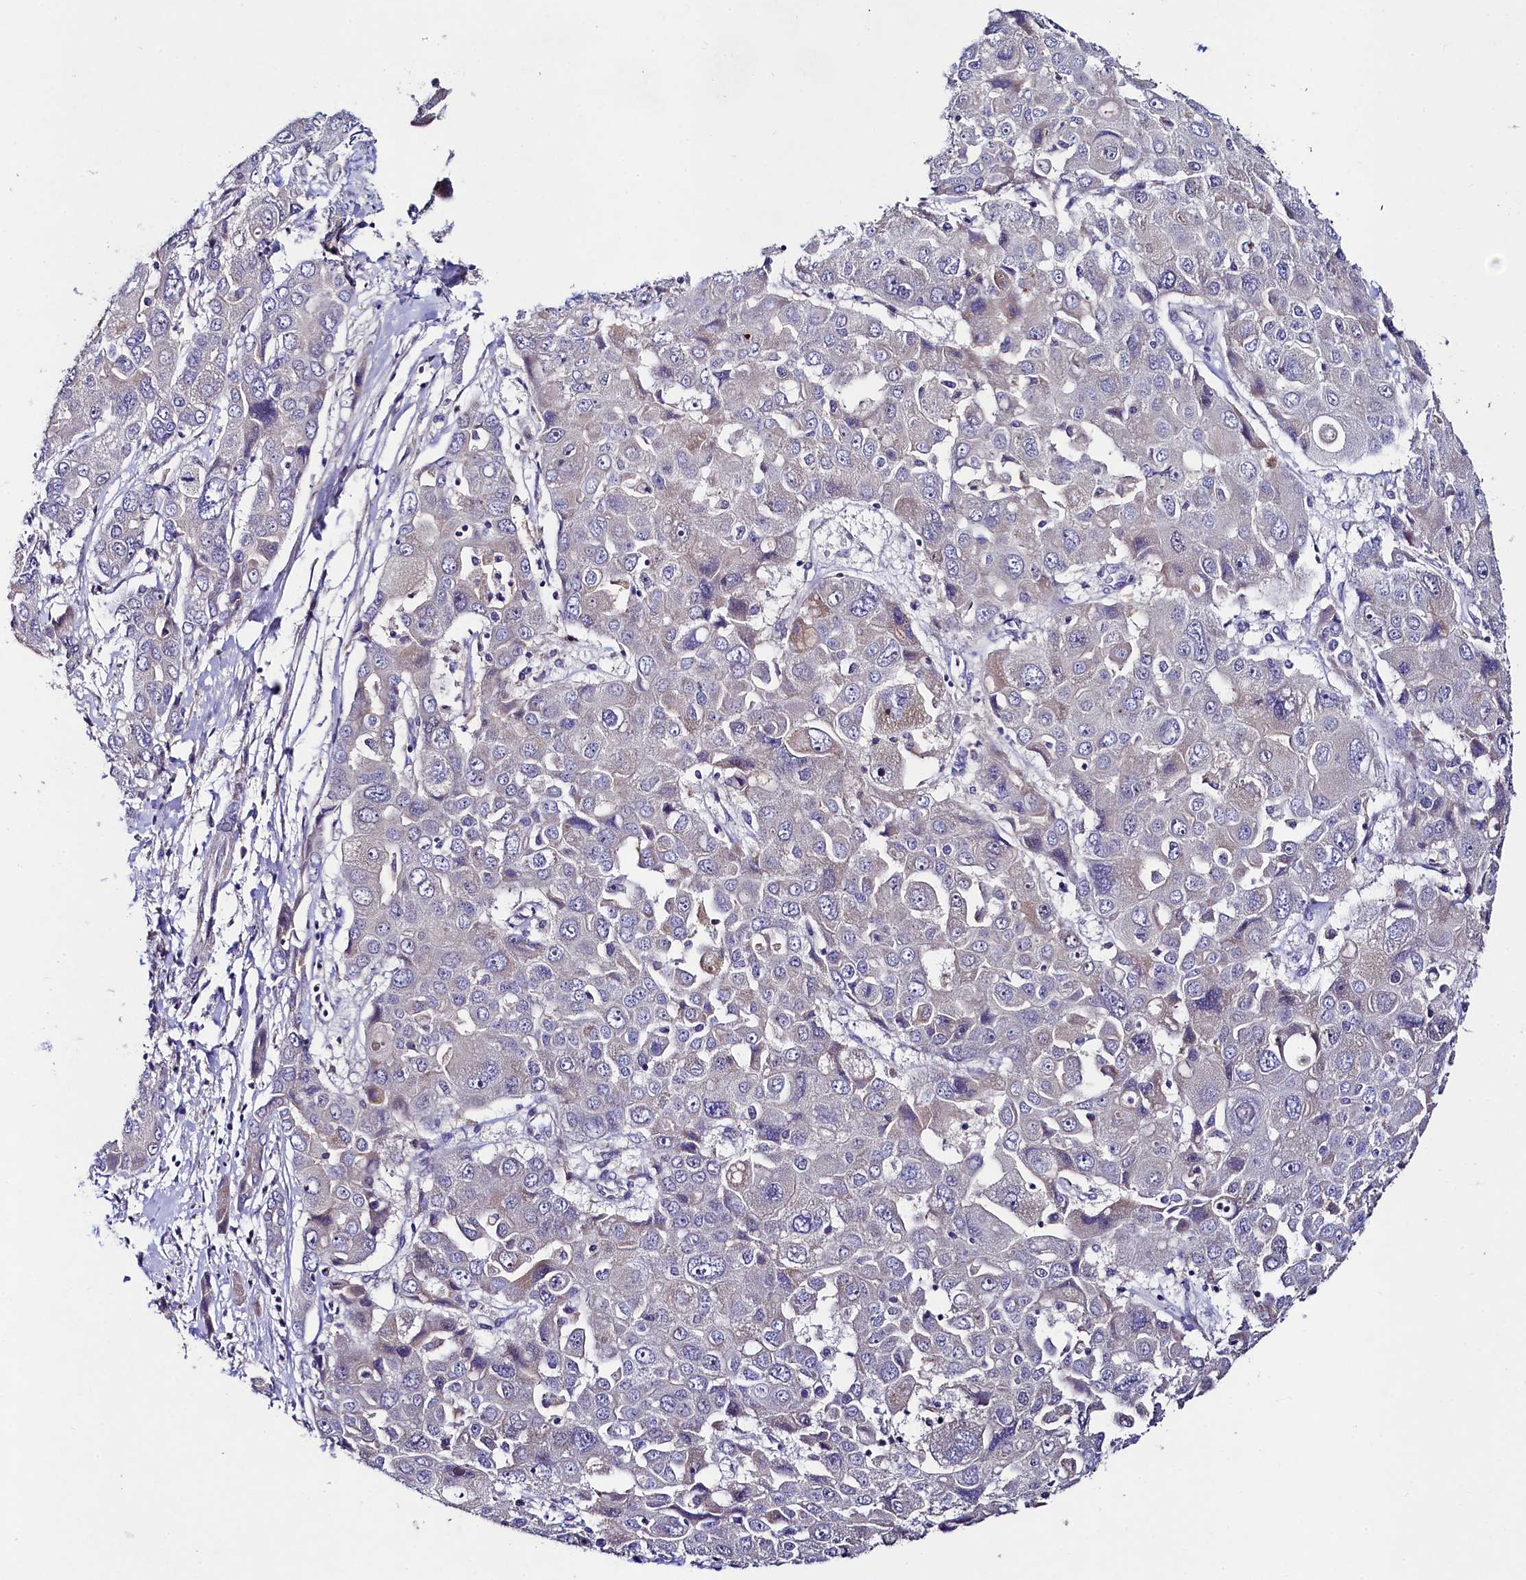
{"staining": {"intensity": "negative", "quantity": "none", "location": "none"}, "tissue": "liver cancer", "cell_type": "Tumor cells", "image_type": "cancer", "snomed": [{"axis": "morphology", "description": "Cholangiocarcinoma"}, {"axis": "topography", "description": "Liver"}], "caption": "IHC photomicrograph of neoplastic tissue: liver cancer stained with DAB reveals no significant protein positivity in tumor cells.", "gene": "FXYD6", "patient": {"sex": "male", "age": 67}}